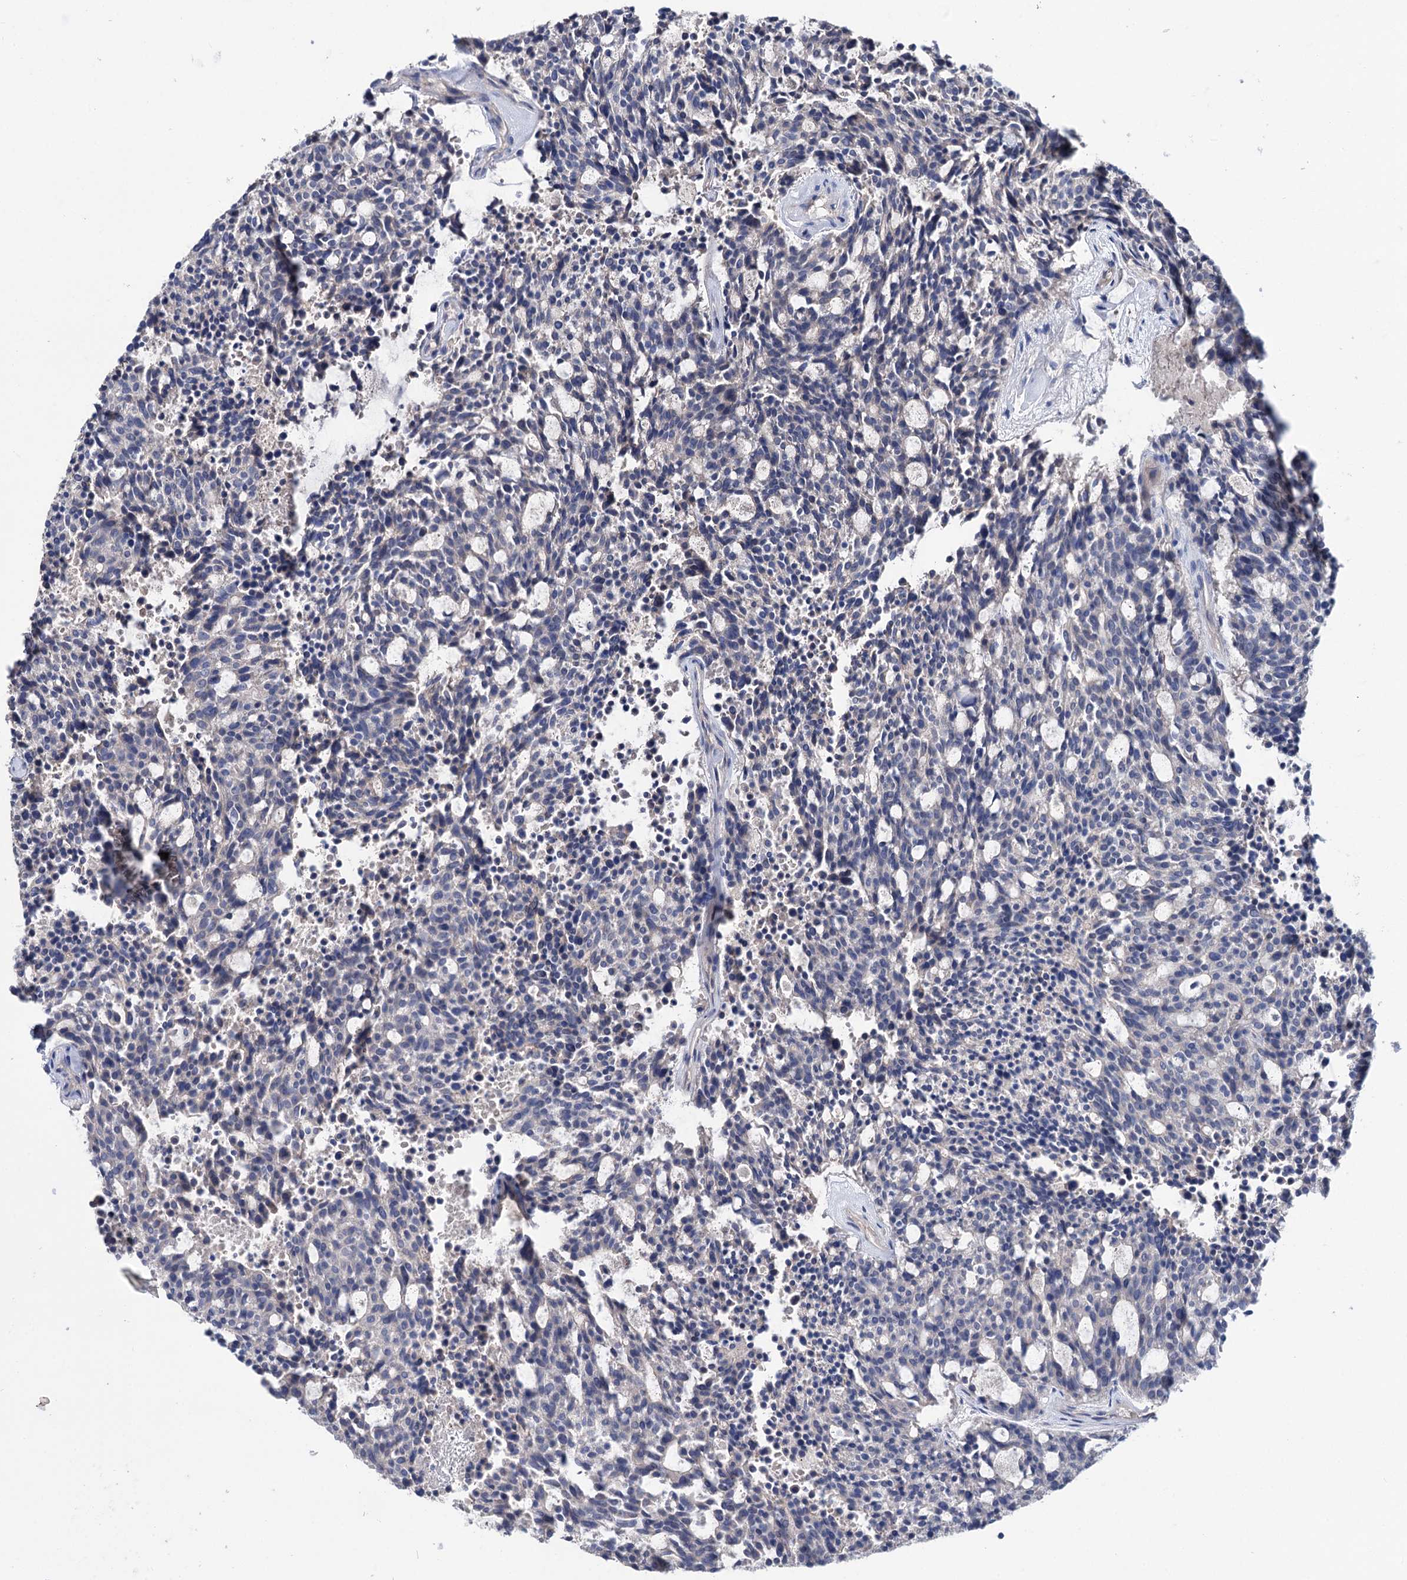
{"staining": {"intensity": "negative", "quantity": "none", "location": "none"}, "tissue": "carcinoid", "cell_type": "Tumor cells", "image_type": "cancer", "snomed": [{"axis": "morphology", "description": "Carcinoid, malignant, NOS"}, {"axis": "topography", "description": "Pancreas"}], "caption": "This is an IHC histopathology image of human malignant carcinoid. There is no expression in tumor cells.", "gene": "PPP1R32", "patient": {"sex": "female", "age": 54}}